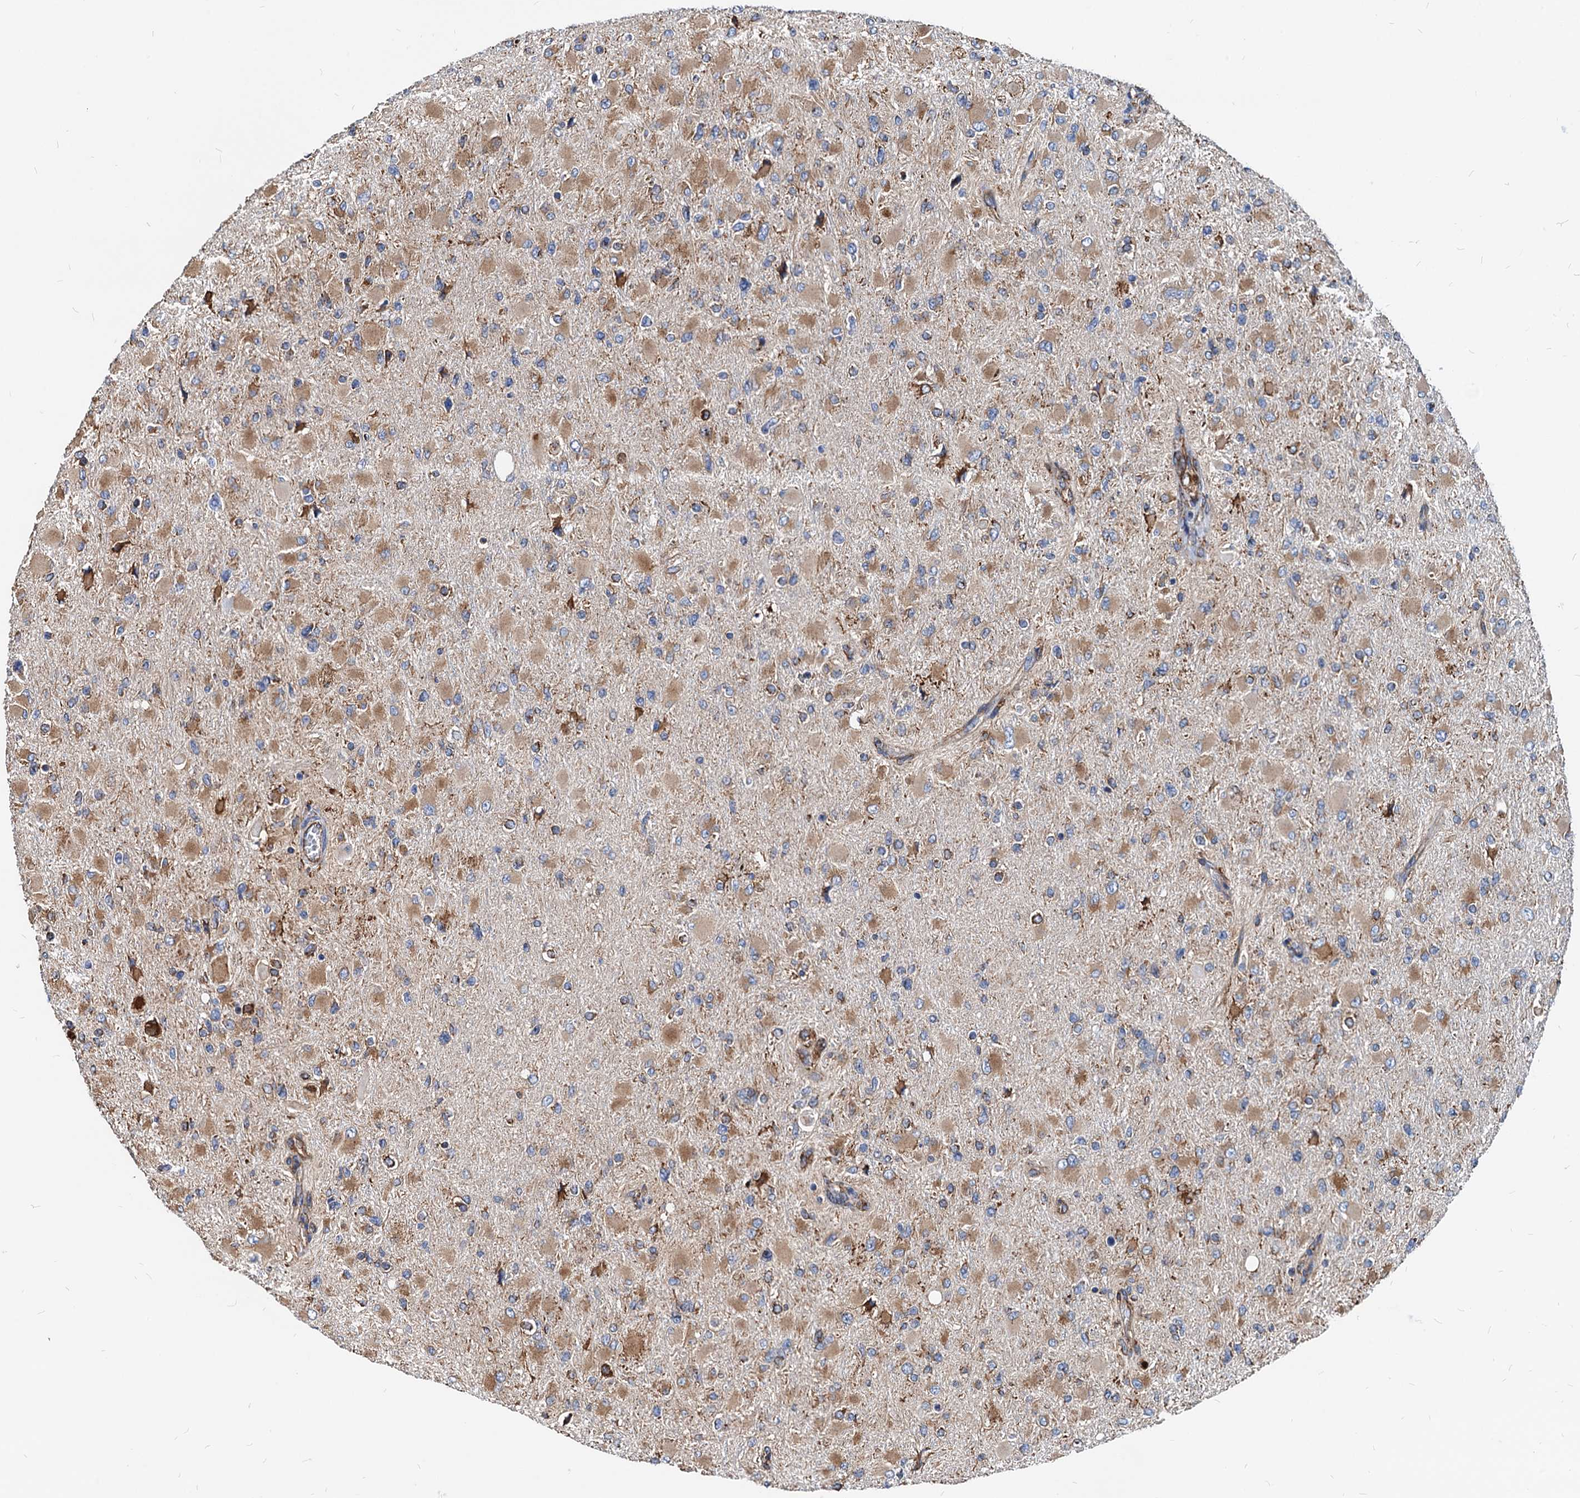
{"staining": {"intensity": "weak", "quantity": "25%-75%", "location": "cytoplasmic/membranous"}, "tissue": "glioma", "cell_type": "Tumor cells", "image_type": "cancer", "snomed": [{"axis": "morphology", "description": "Glioma, malignant, High grade"}, {"axis": "topography", "description": "Cerebral cortex"}], "caption": "Weak cytoplasmic/membranous protein positivity is seen in about 25%-75% of tumor cells in malignant glioma (high-grade).", "gene": "HSPA5", "patient": {"sex": "female", "age": 36}}